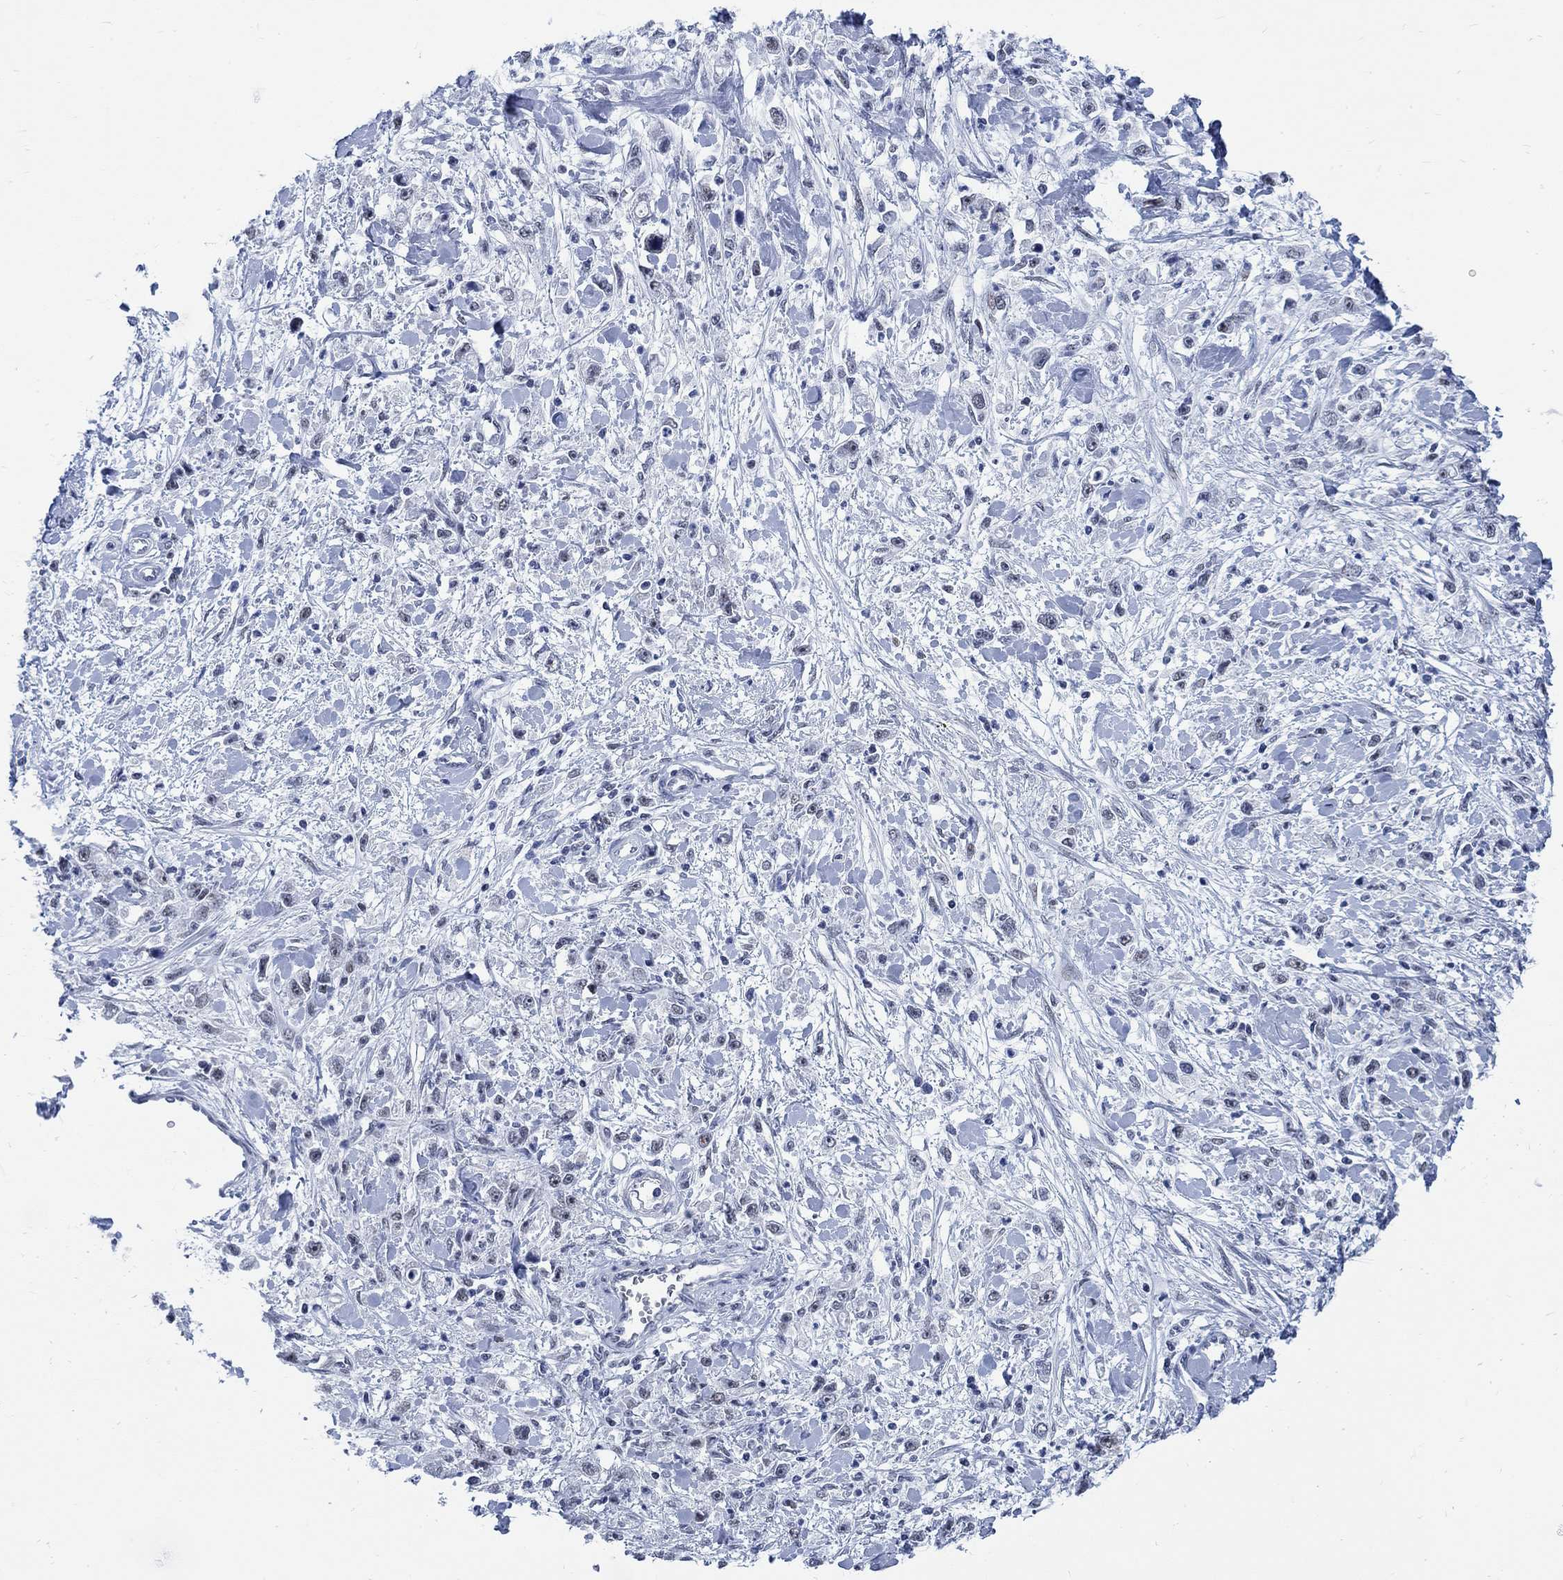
{"staining": {"intensity": "negative", "quantity": "none", "location": "none"}, "tissue": "stomach cancer", "cell_type": "Tumor cells", "image_type": "cancer", "snomed": [{"axis": "morphology", "description": "Adenocarcinoma, NOS"}, {"axis": "topography", "description": "Stomach"}], "caption": "Tumor cells show no significant protein expression in stomach cancer. Nuclei are stained in blue.", "gene": "DLK1", "patient": {"sex": "female", "age": 59}}